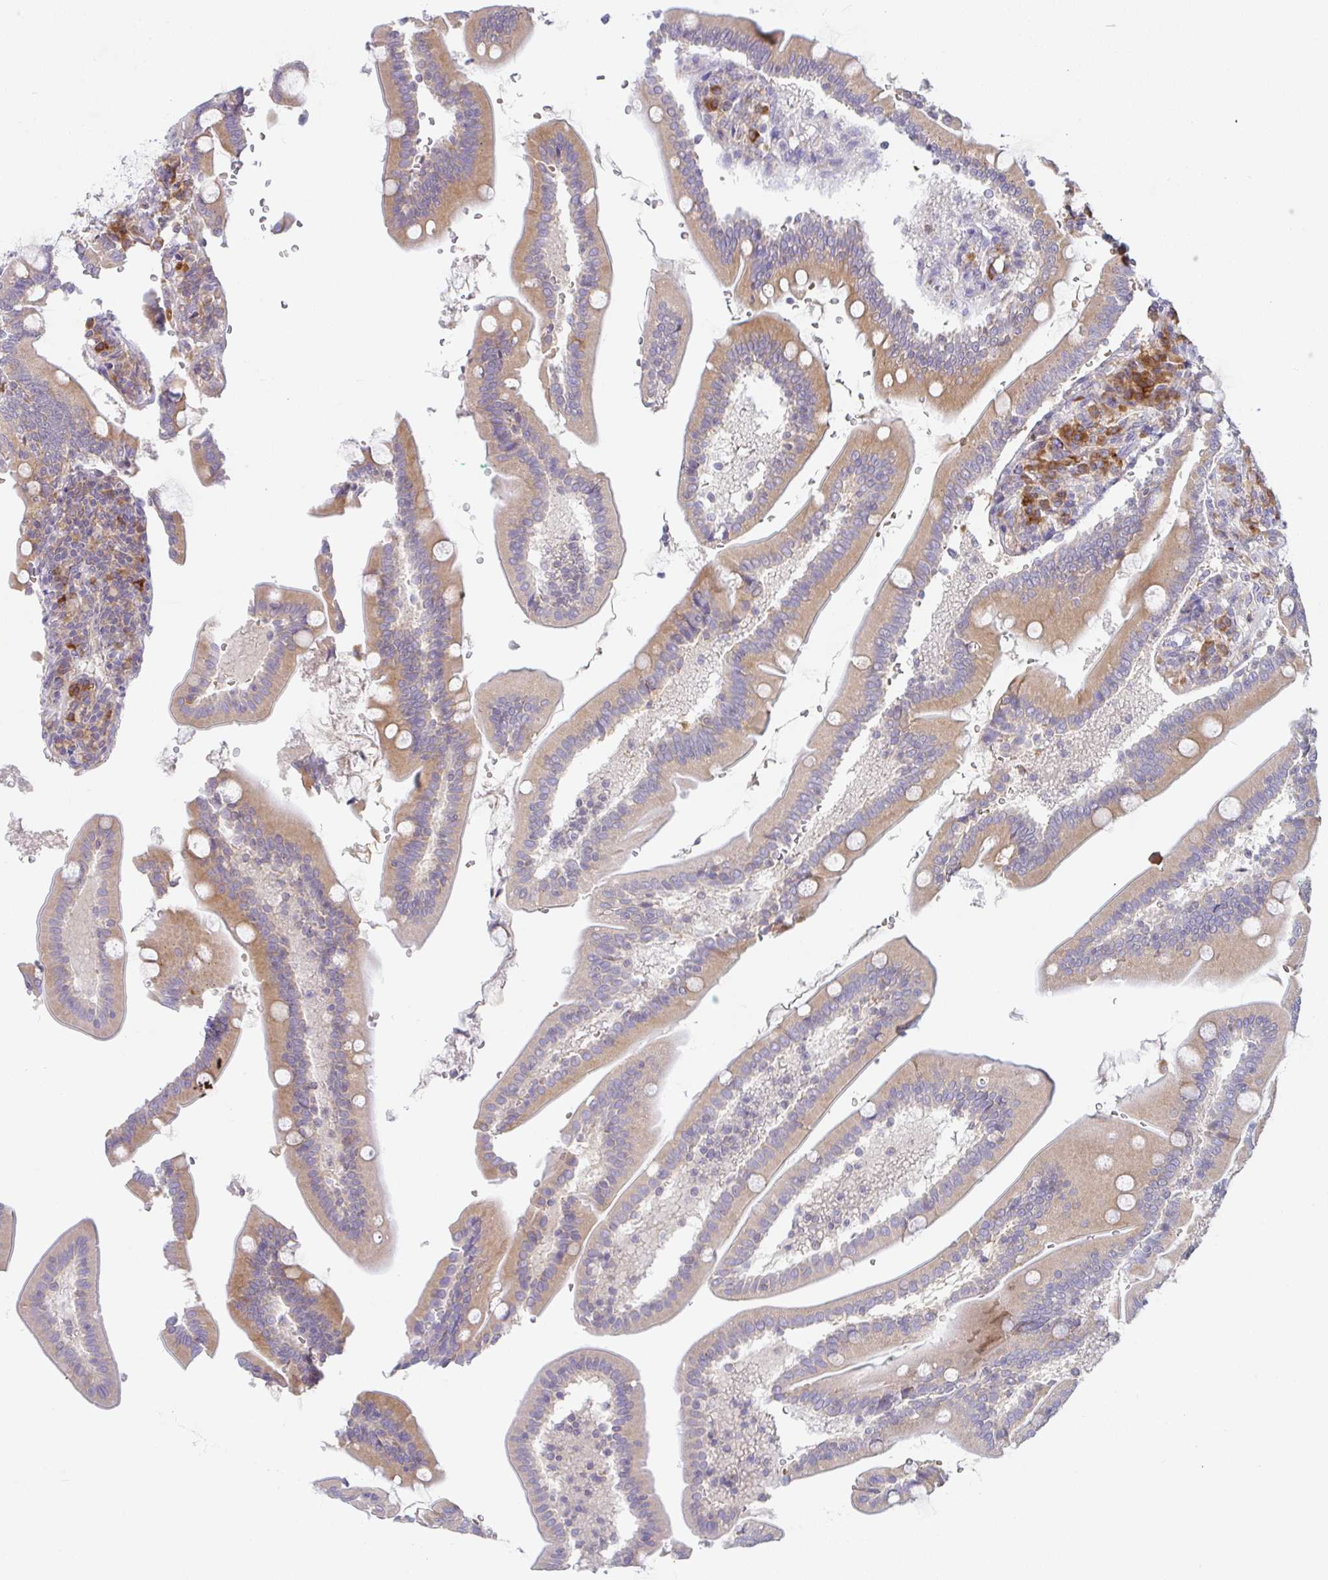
{"staining": {"intensity": "moderate", "quantity": ">75%", "location": "cytoplasmic/membranous"}, "tissue": "duodenum", "cell_type": "Glandular cells", "image_type": "normal", "snomed": [{"axis": "morphology", "description": "Normal tissue, NOS"}, {"axis": "topography", "description": "Duodenum"}], "caption": "Immunohistochemical staining of benign duodenum exhibits >75% levels of moderate cytoplasmic/membranous protein expression in approximately >75% of glandular cells.", "gene": "DERL2", "patient": {"sex": "female", "age": 67}}